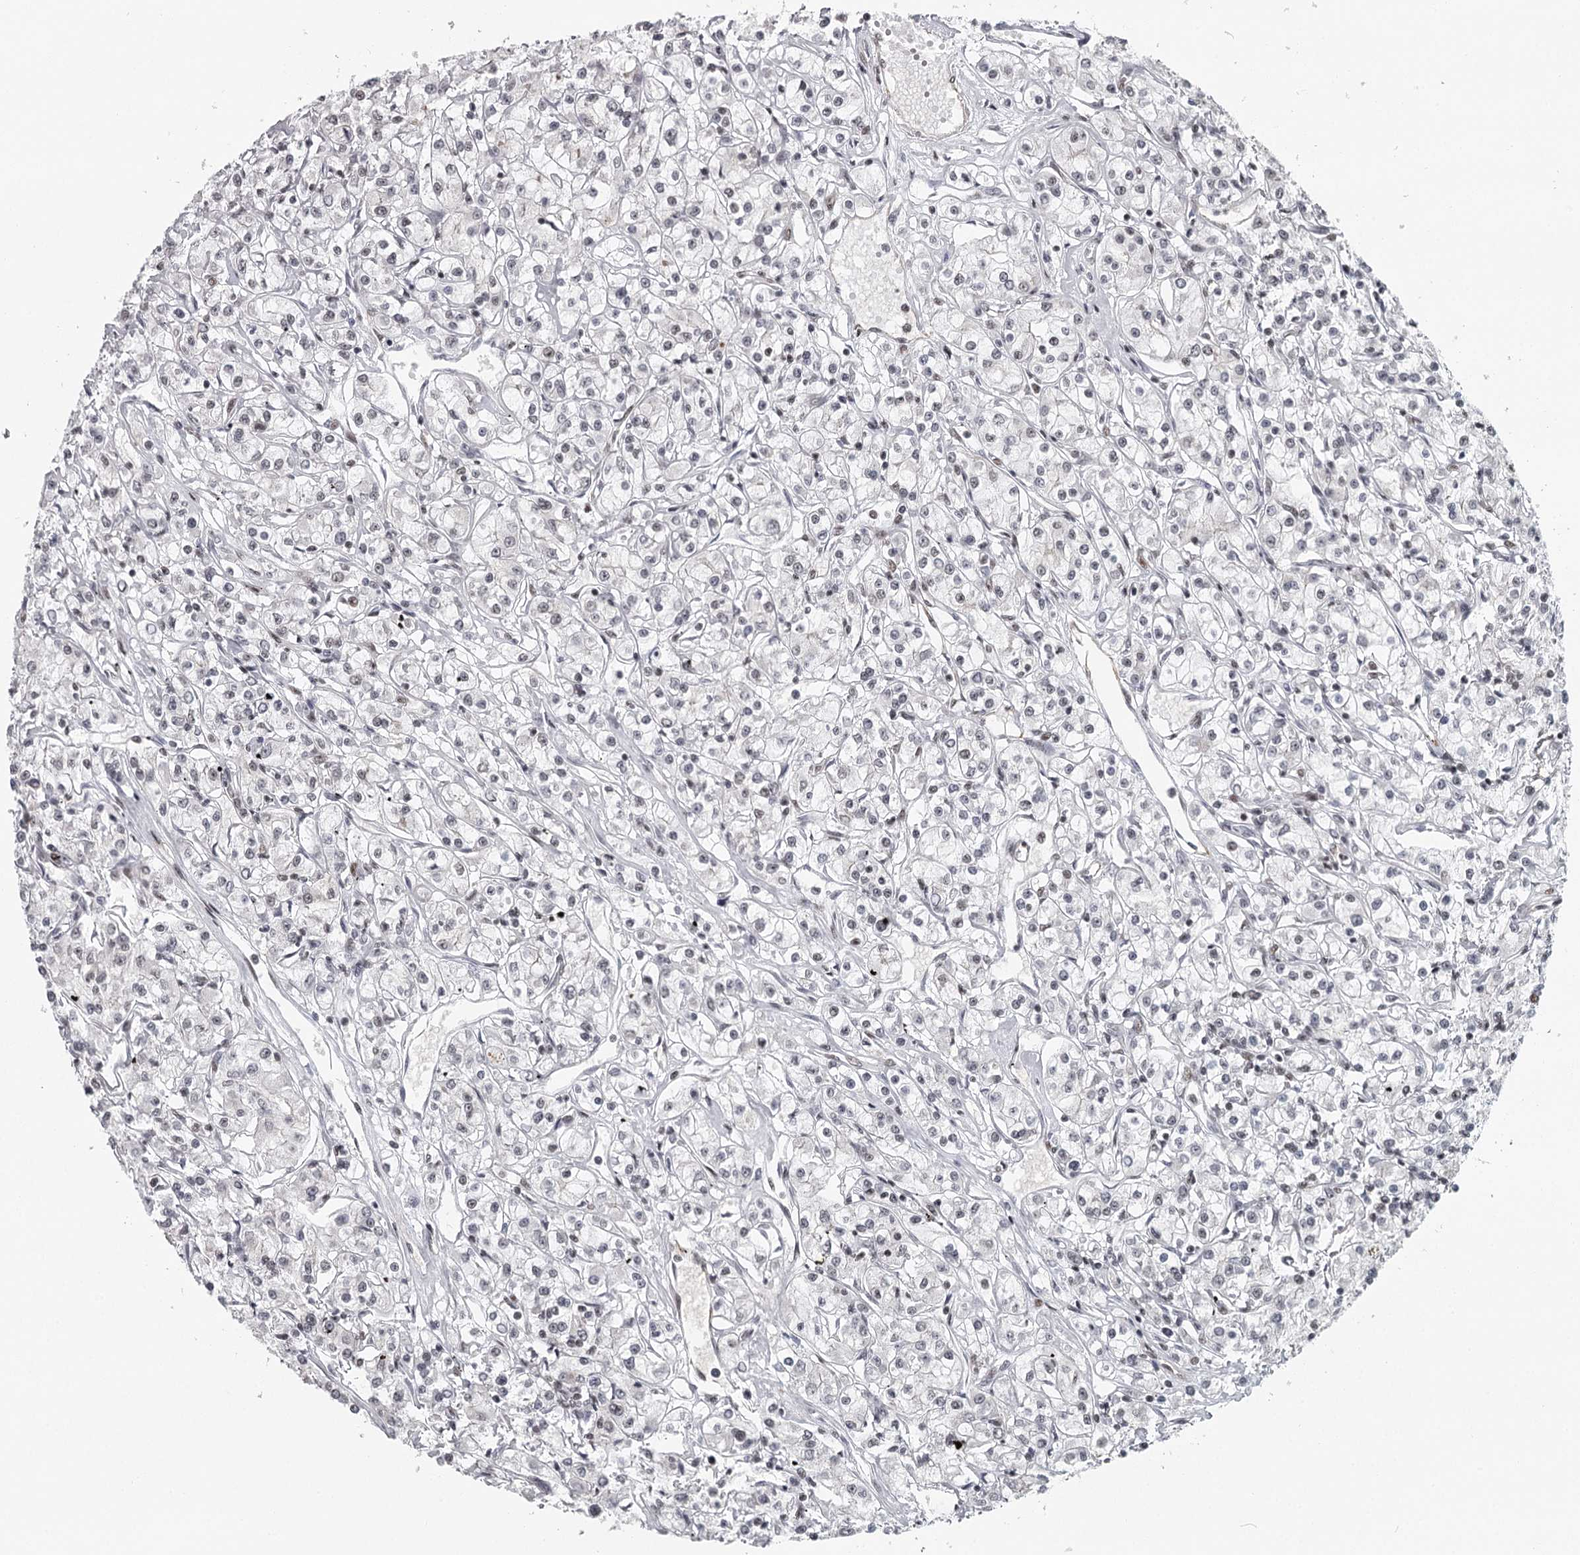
{"staining": {"intensity": "moderate", "quantity": "25%-75%", "location": "nuclear"}, "tissue": "renal cancer", "cell_type": "Tumor cells", "image_type": "cancer", "snomed": [{"axis": "morphology", "description": "Adenocarcinoma, NOS"}, {"axis": "topography", "description": "Kidney"}], "caption": "Immunohistochemical staining of adenocarcinoma (renal) displays medium levels of moderate nuclear protein positivity in approximately 25%-75% of tumor cells. The protein is stained brown, and the nuclei are stained in blue (DAB IHC with brightfield microscopy, high magnification).", "gene": "FAM13C", "patient": {"sex": "female", "age": 59}}